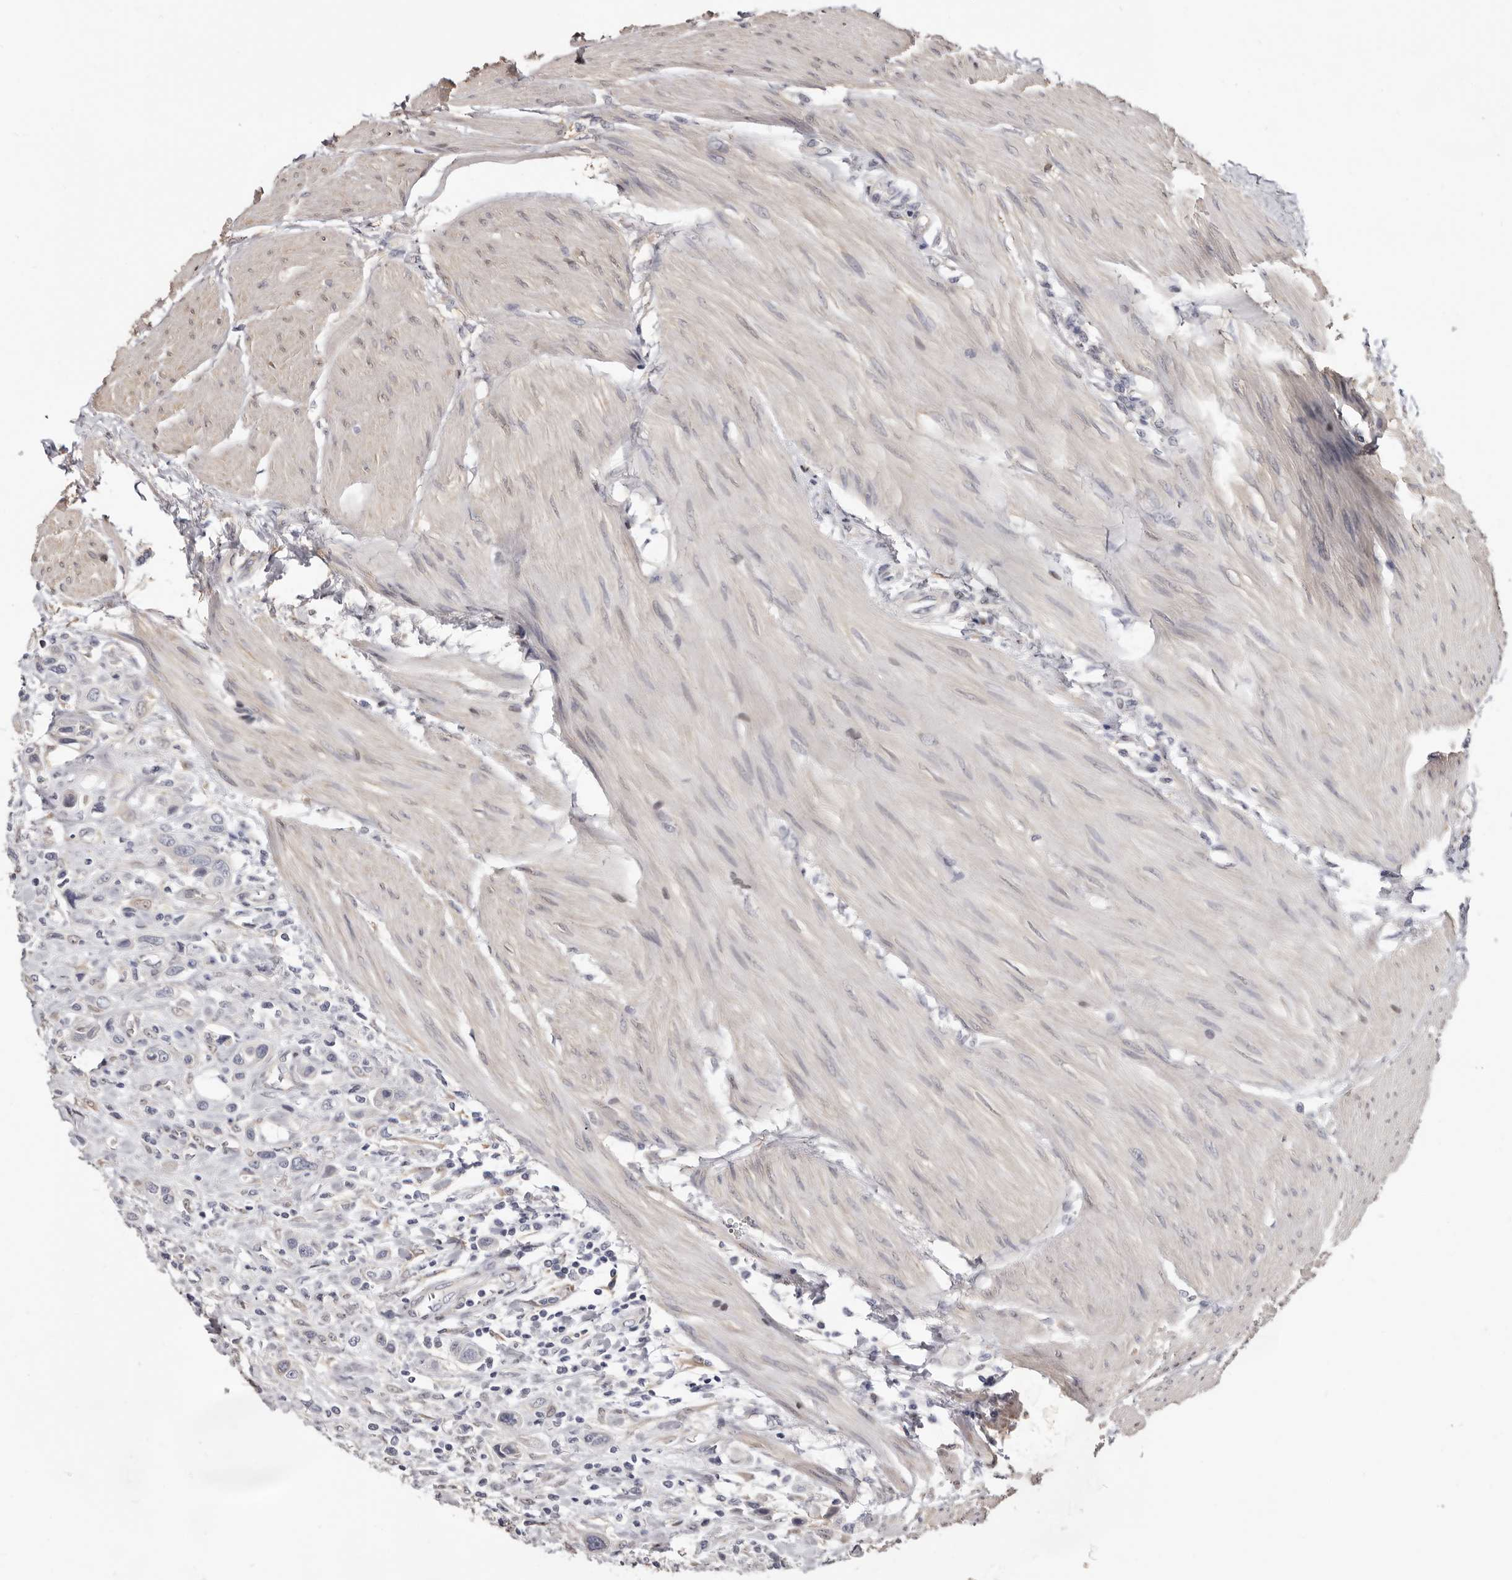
{"staining": {"intensity": "negative", "quantity": "none", "location": "none"}, "tissue": "urothelial cancer", "cell_type": "Tumor cells", "image_type": "cancer", "snomed": [{"axis": "morphology", "description": "Urothelial carcinoma, High grade"}, {"axis": "topography", "description": "Urinary bladder"}], "caption": "The micrograph reveals no significant expression in tumor cells of urothelial cancer.", "gene": "KHDRBS2", "patient": {"sex": "male", "age": 50}}